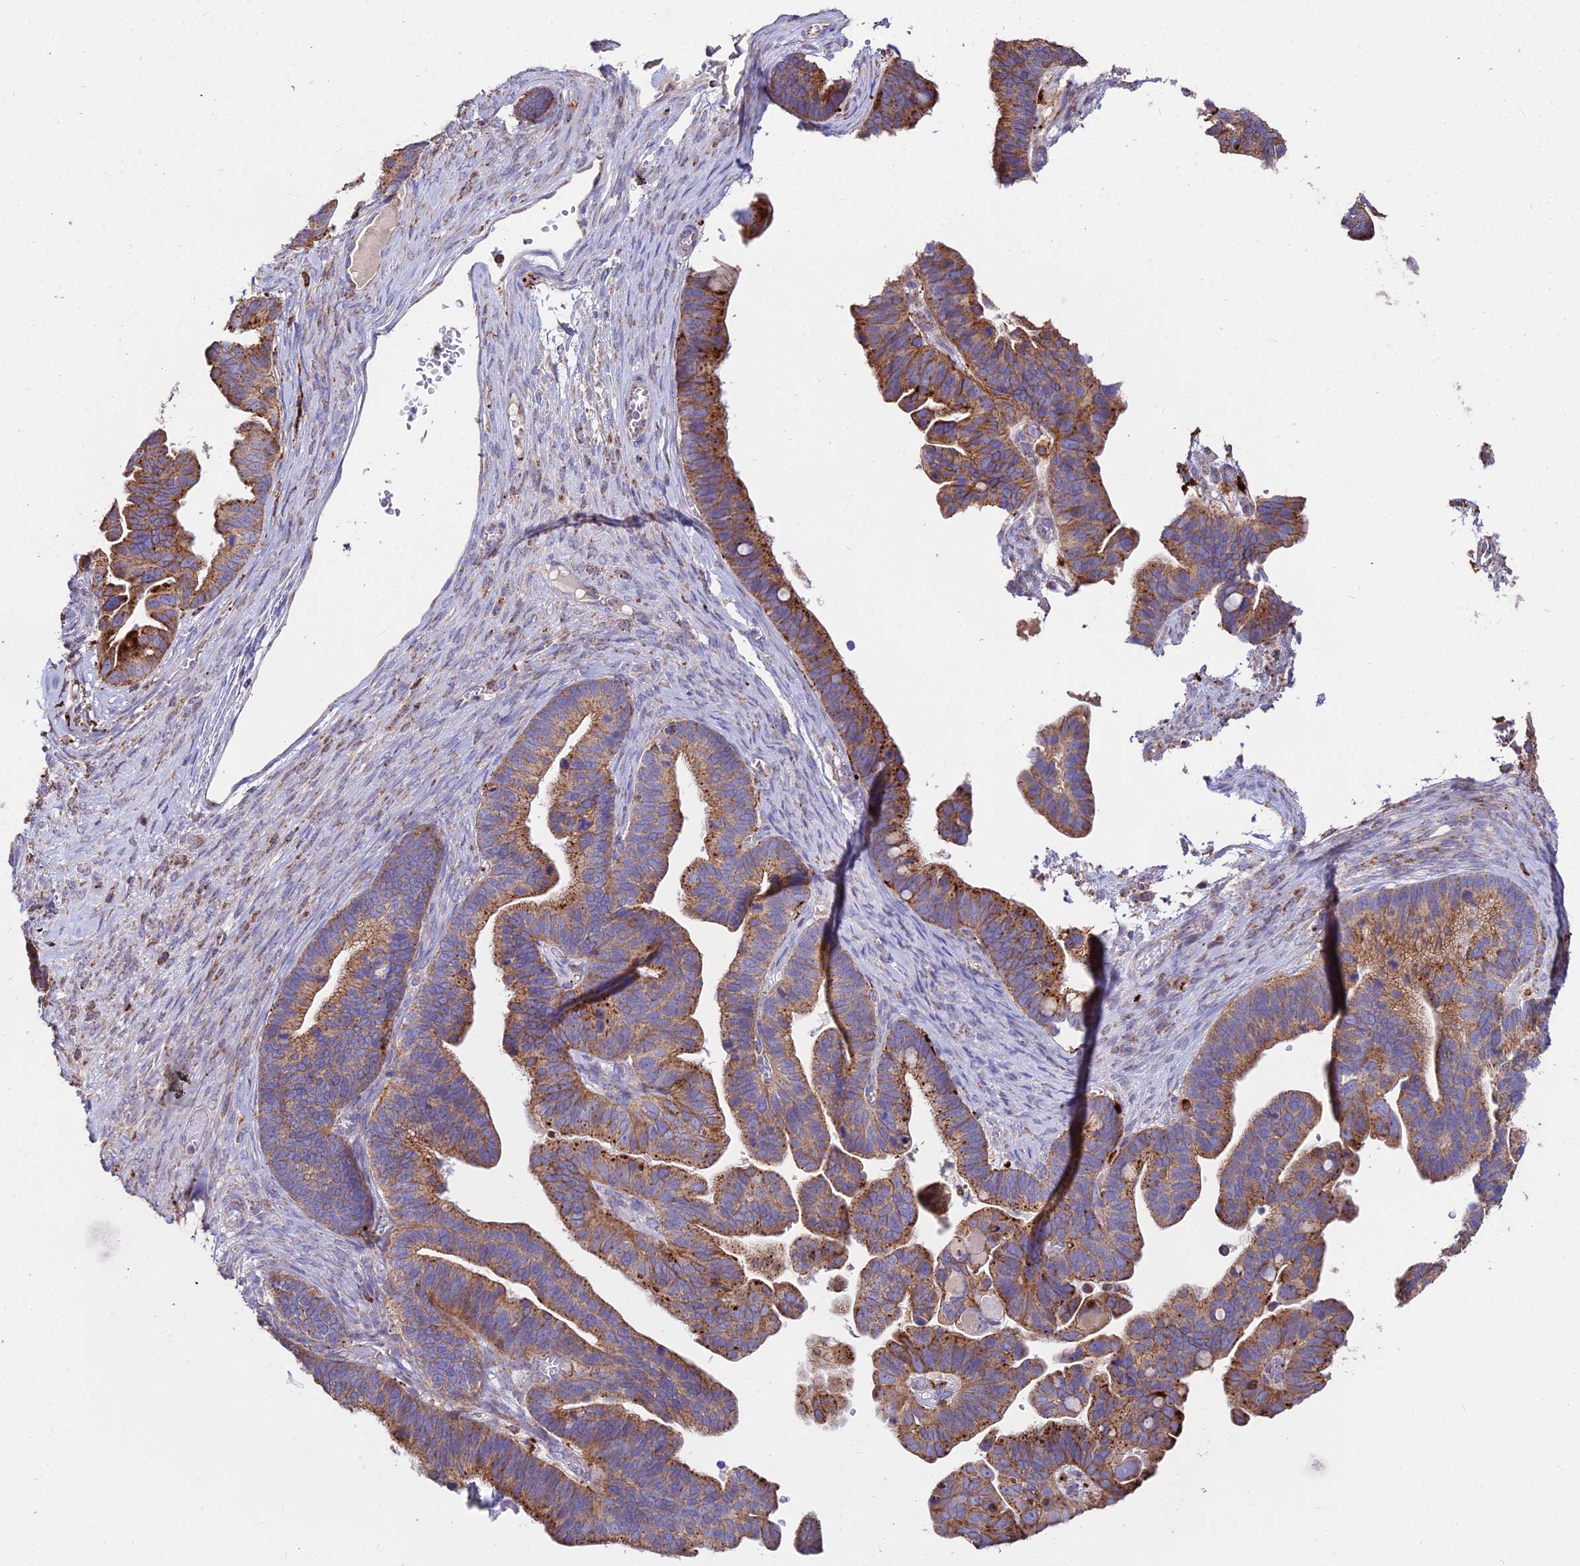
{"staining": {"intensity": "moderate", "quantity": ">75%", "location": "cytoplasmic/membranous"}, "tissue": "ovarian cancer", "cell_type": "Tumor cells", "image_type": "cancer", "snomed": [{"axis": "morphology", "description": "Cystadenocarcinoma, serous, NOS"}, {"axis": "topography", "description": "Ovary"}], "caption": "Human ovarian serous cystadenocarcinoma stained with a brown dye displays moderate cytoplasmic/membranous positive staining in about >75% of tumor cells.", "gene": "PNLIPRP3", "patient": {"sex": "female", "age": 56}}